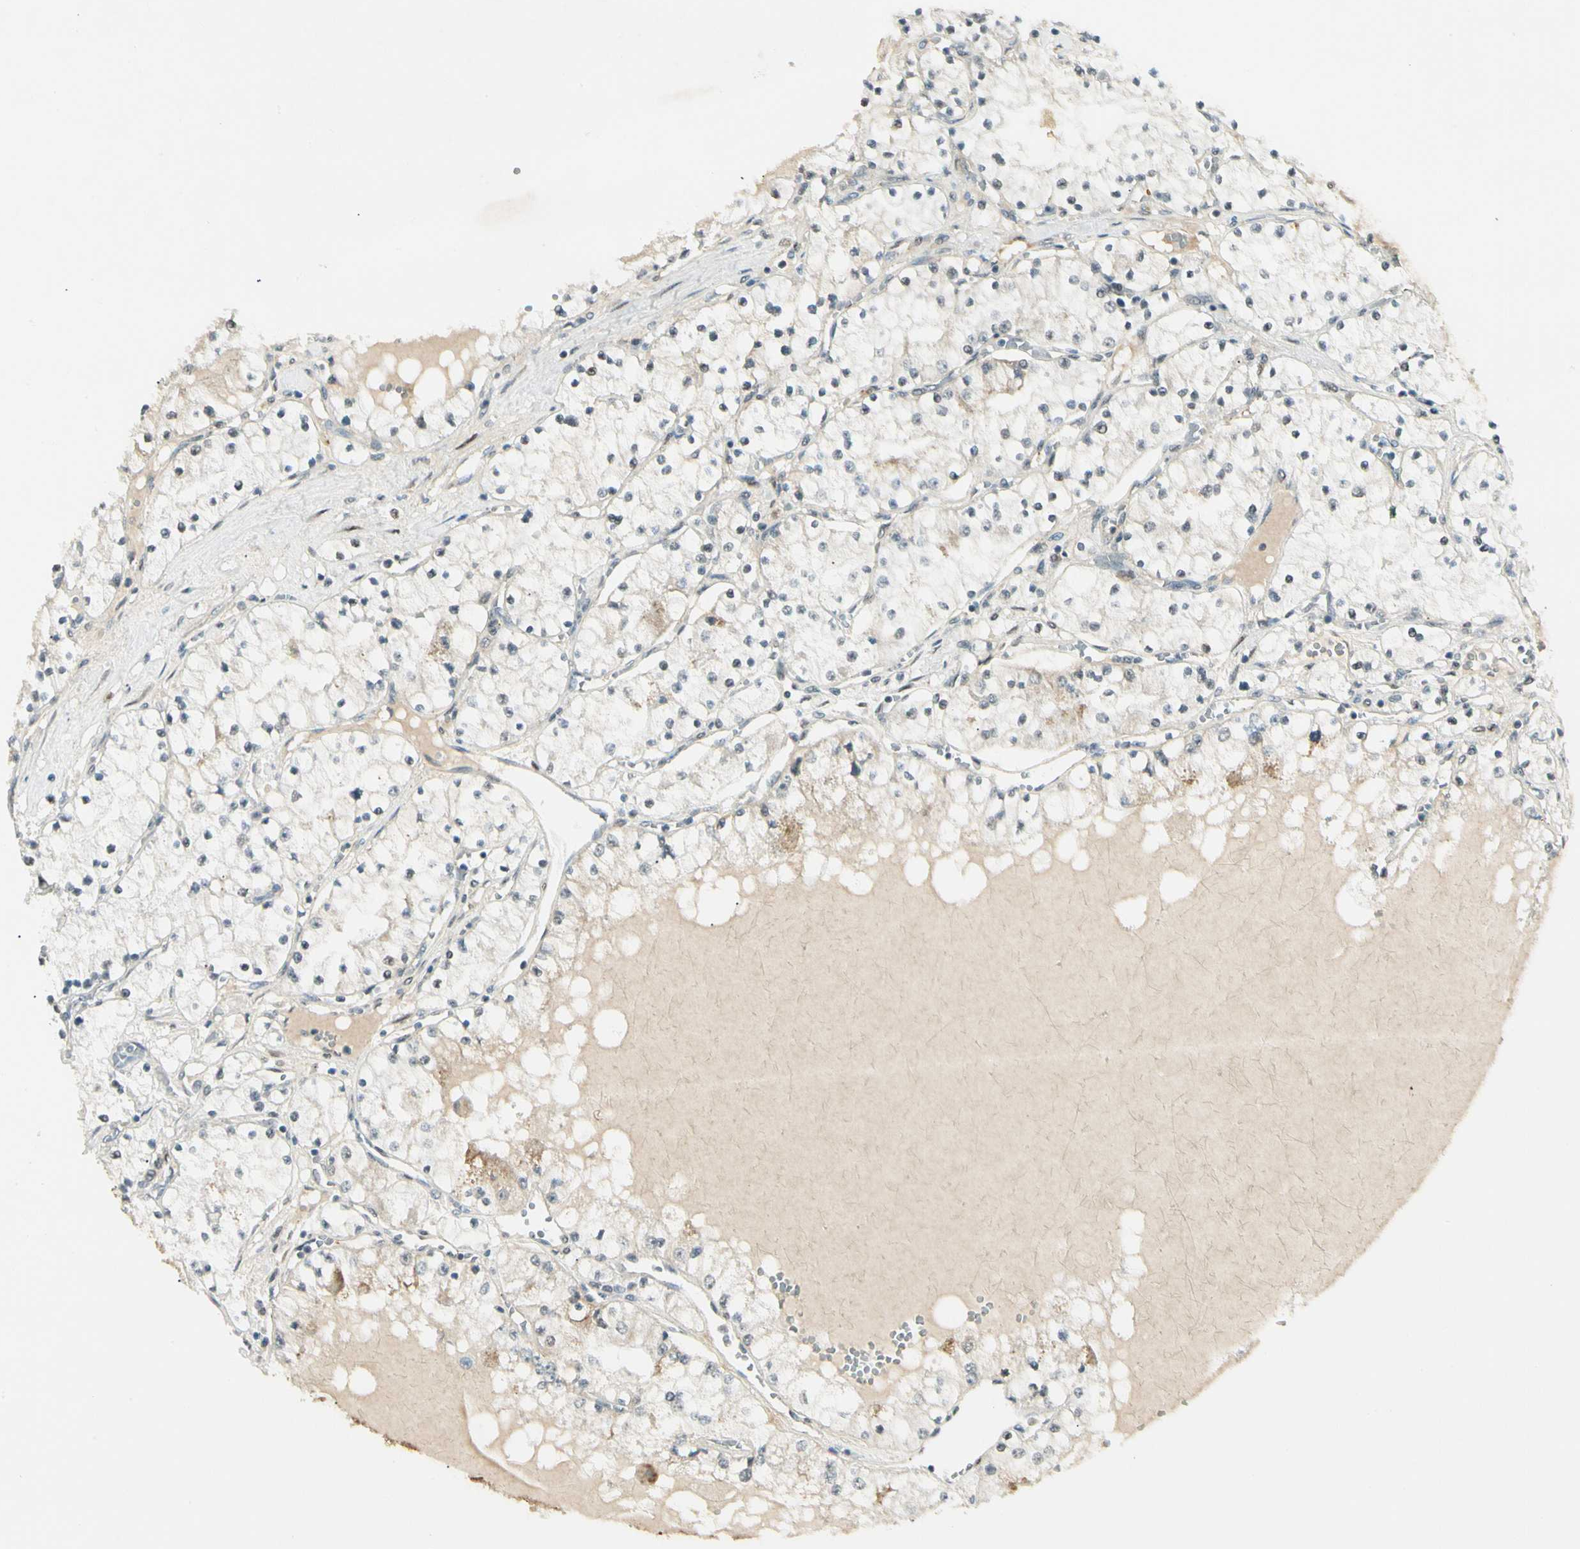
{"staining": {"intensity": "moderate", "quantity": "<25%", "location": "cytoplasmic/membranous"}, "tissue": "renal cancer", "cell_type": "Tumor cells", "image_type": "cancer", "snomed": [{"axis": "morphology", "description": "Adenocarcinoma, NOS"}, {"axis": "topography", "description": "Kidney"}], "caption": "Renal cancer was stained to show a protein in brown. There is low levels of moderate cytoplasmic/membranous expression in about <25% of tumor cells.", "gene": "ATXN1", "patient": {"sex": "male", "age": 68}}